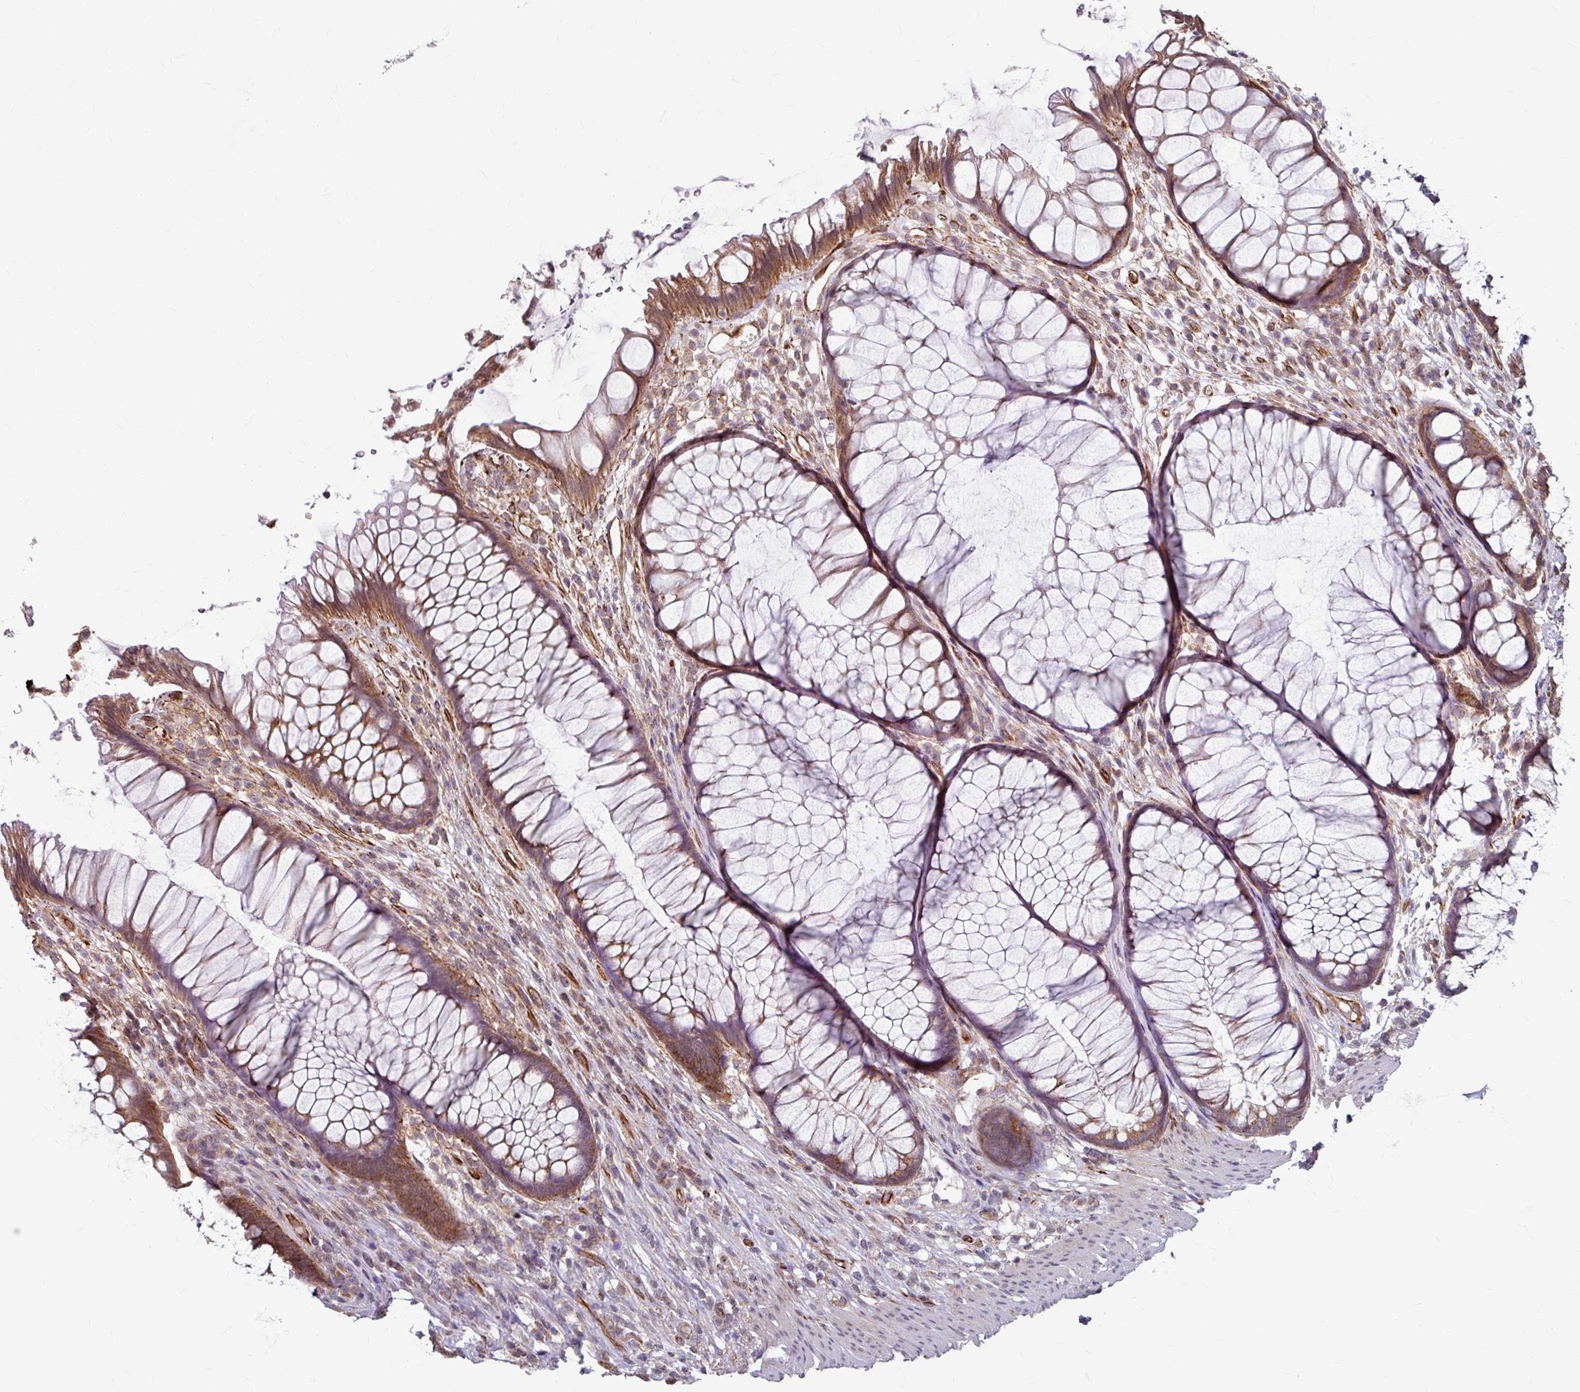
{"staining": {"intensity": "moderate", "quantity": ">75%", "location": "cytoplasmic/membranous"}, "tissue": "rectum", "cell_type": "Glandular cells", "image_type": "normal", "snomed": [{"axis": "morphology", "description": "Normal tissue, NOS"}, {"axis": "topography", "description": "Smooth muscle"}, {"axis": "topography", "description": "Rectum"}], "caption": "Protein staining of normal rectum shows moderate cytoplasmic/membranous positivity in about >75% of glandular cells.", "gene": "DAAM2", "patient": {"sex": "male", "age": 53}}